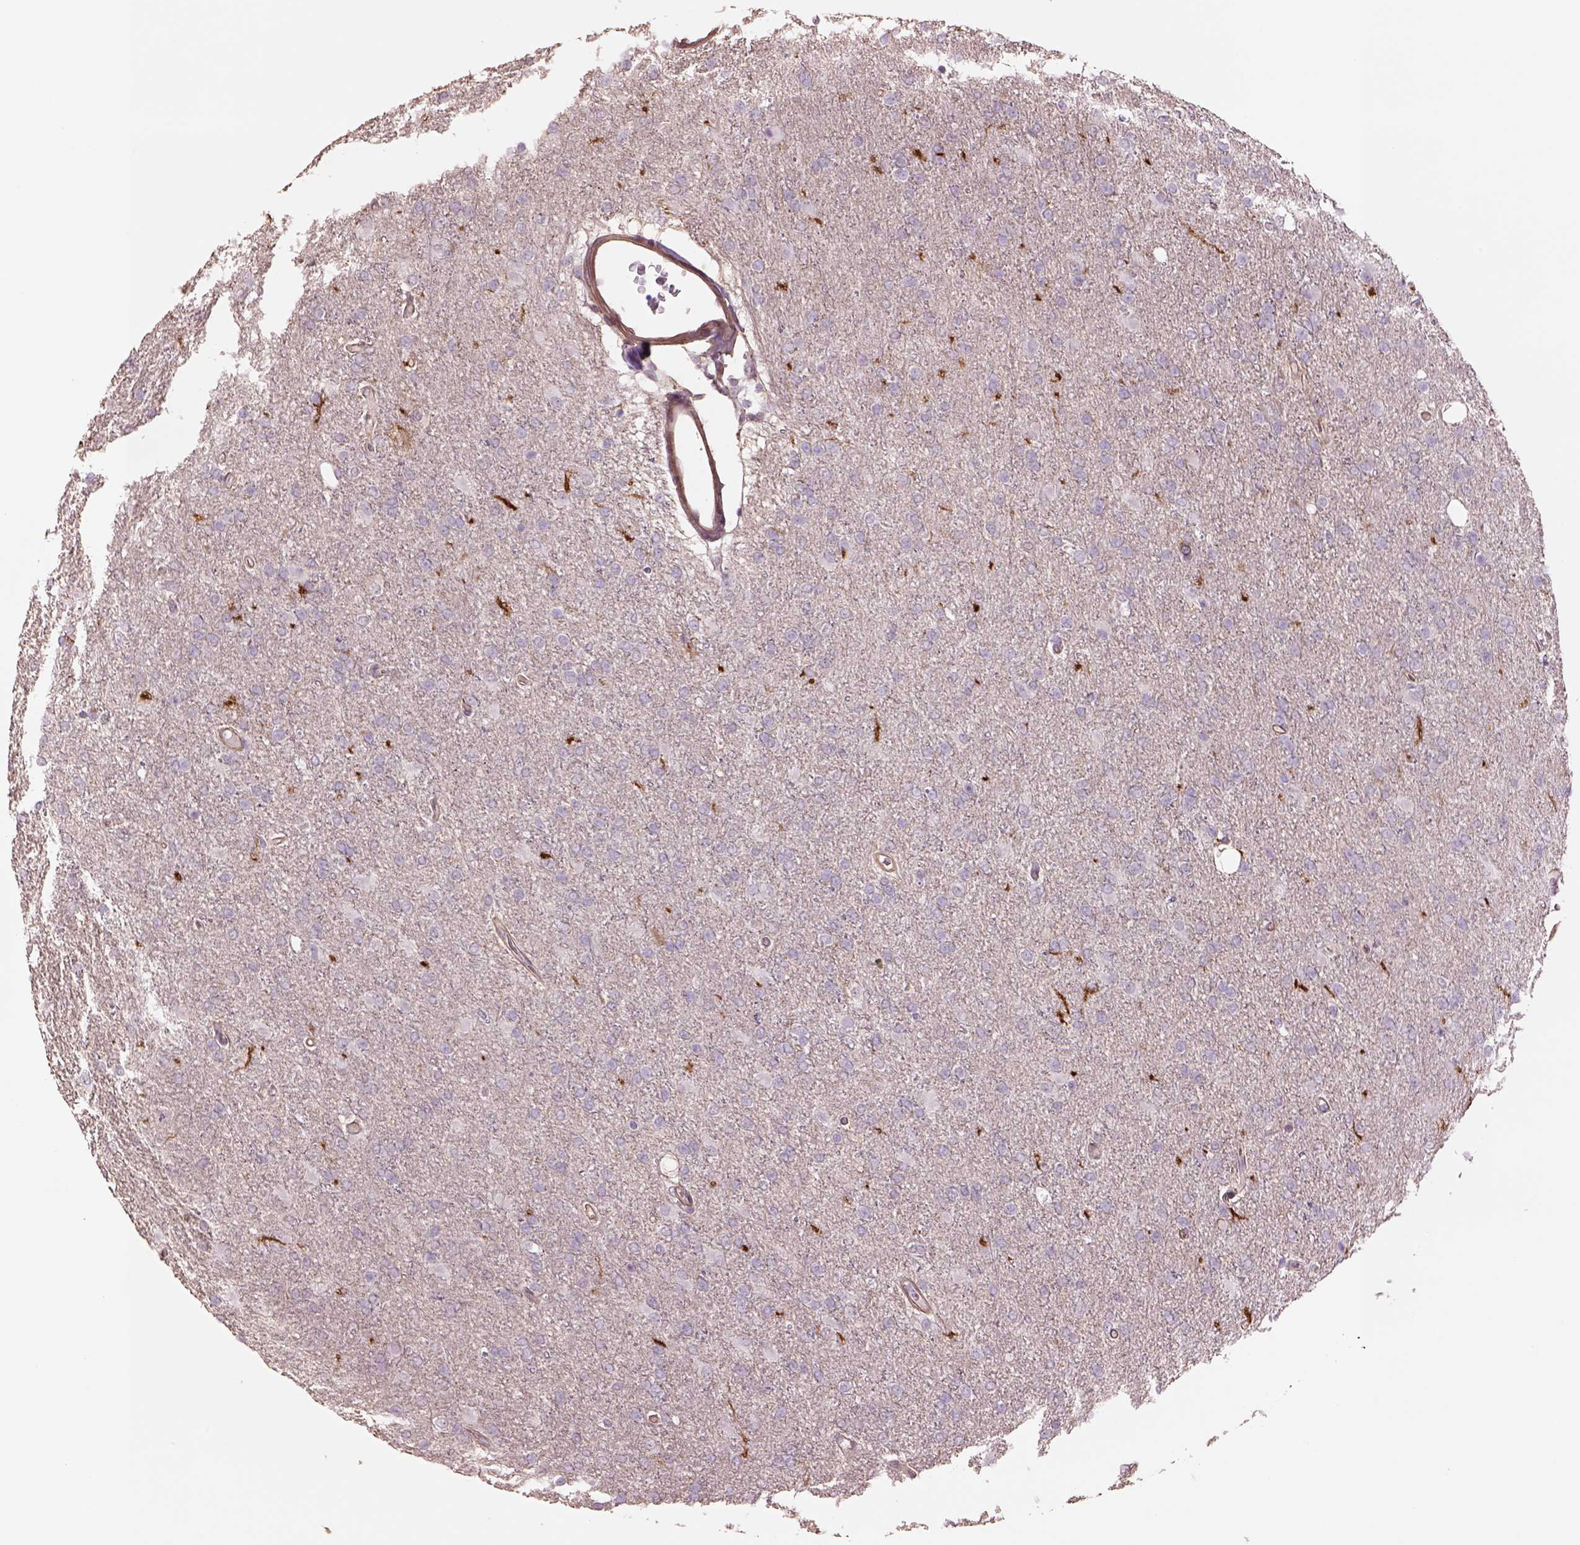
{"staining": {"intensity": "negative", "quantity": "none", "location": "none"}, "tissue": "glioma", "cell_type": "Tumor cells", "image_type": "cancer", "snomed": [{"axis": "morphology", "description": "Glioma, malignant, High grade"}, {"axis": "topography", "description": "Cerebral cortex"}], "caption": "The immunohistochemistry (IHC) micrograph has no significant expression in tumor cells of glioma tissue. Nuclei are stained in blue.", "gene": "LIN7A", "patient": {"sex": "male", "age": 70}}